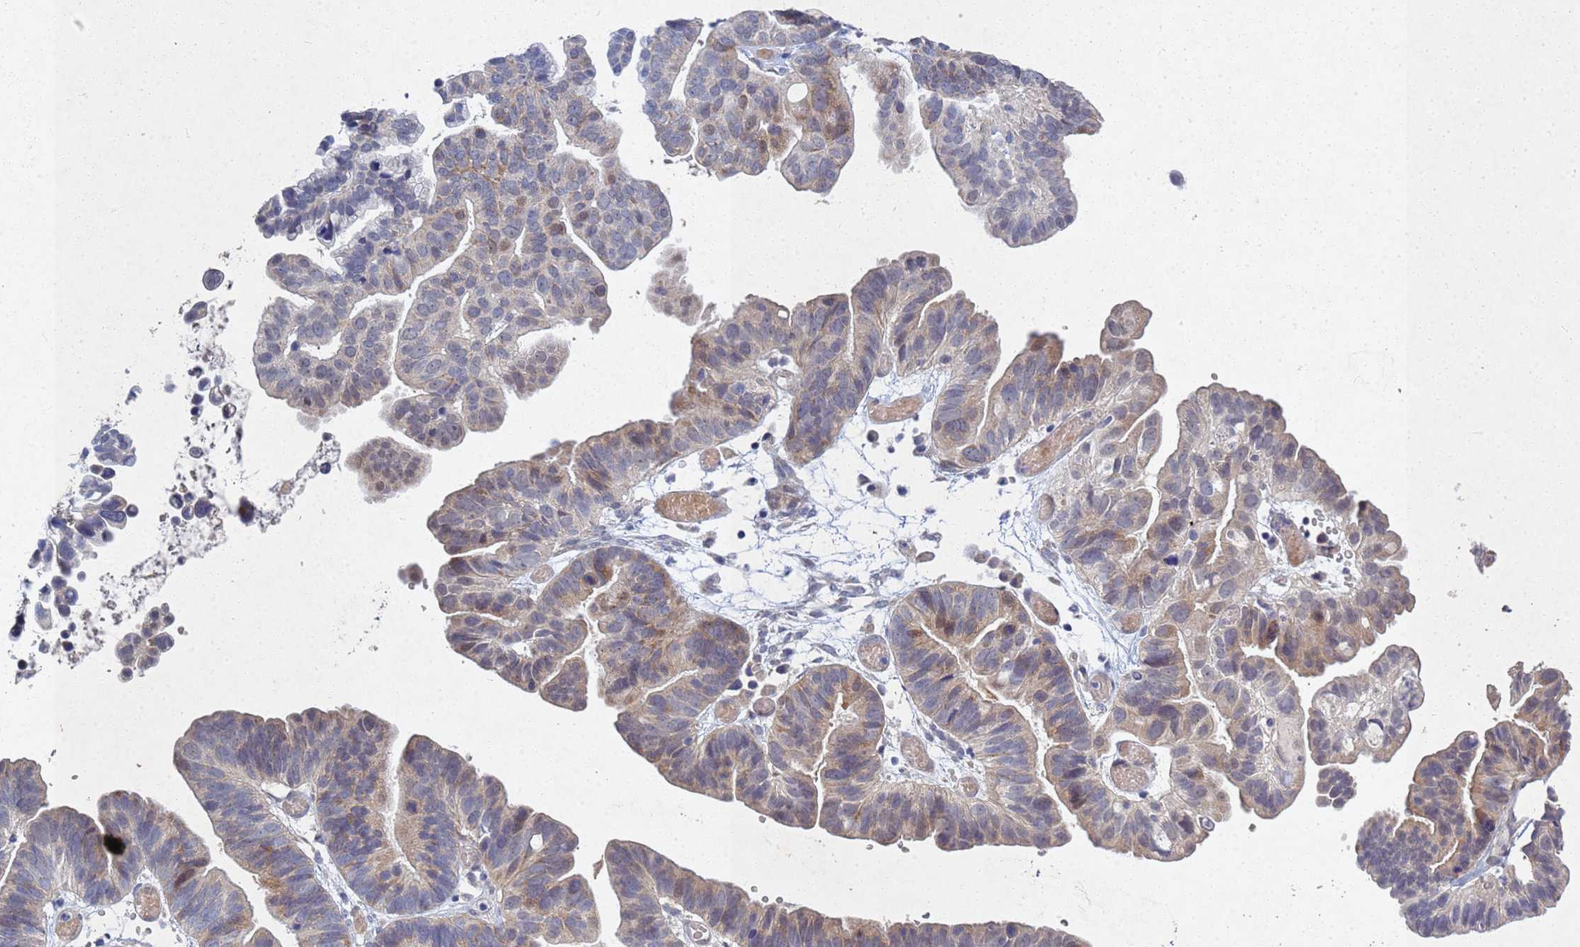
{"staining": {"intensity": "moderate", "quantity": "25%-75%", "location": "cytoplasmic/membranous"}, "tissue": "ovarian cancer", "cell_type": "Tumor cells", "image_type": "cancer", "snomed": [{"axis": "morphology", "description": "Cystadenocarcinoma, serous, NOS"}, {"axis": "topography", "description": "Ovary"}], "caption": "Protein staining by immunohistochemistry (IHC) demonstrates moderate cytoplasmic/membranous expression in approximately 25%-75% of tumor cells in ovarian serous cystadenocarcinoma.", "gene": "TNPO2", "patient": {"sex": "female", "age": 56}}